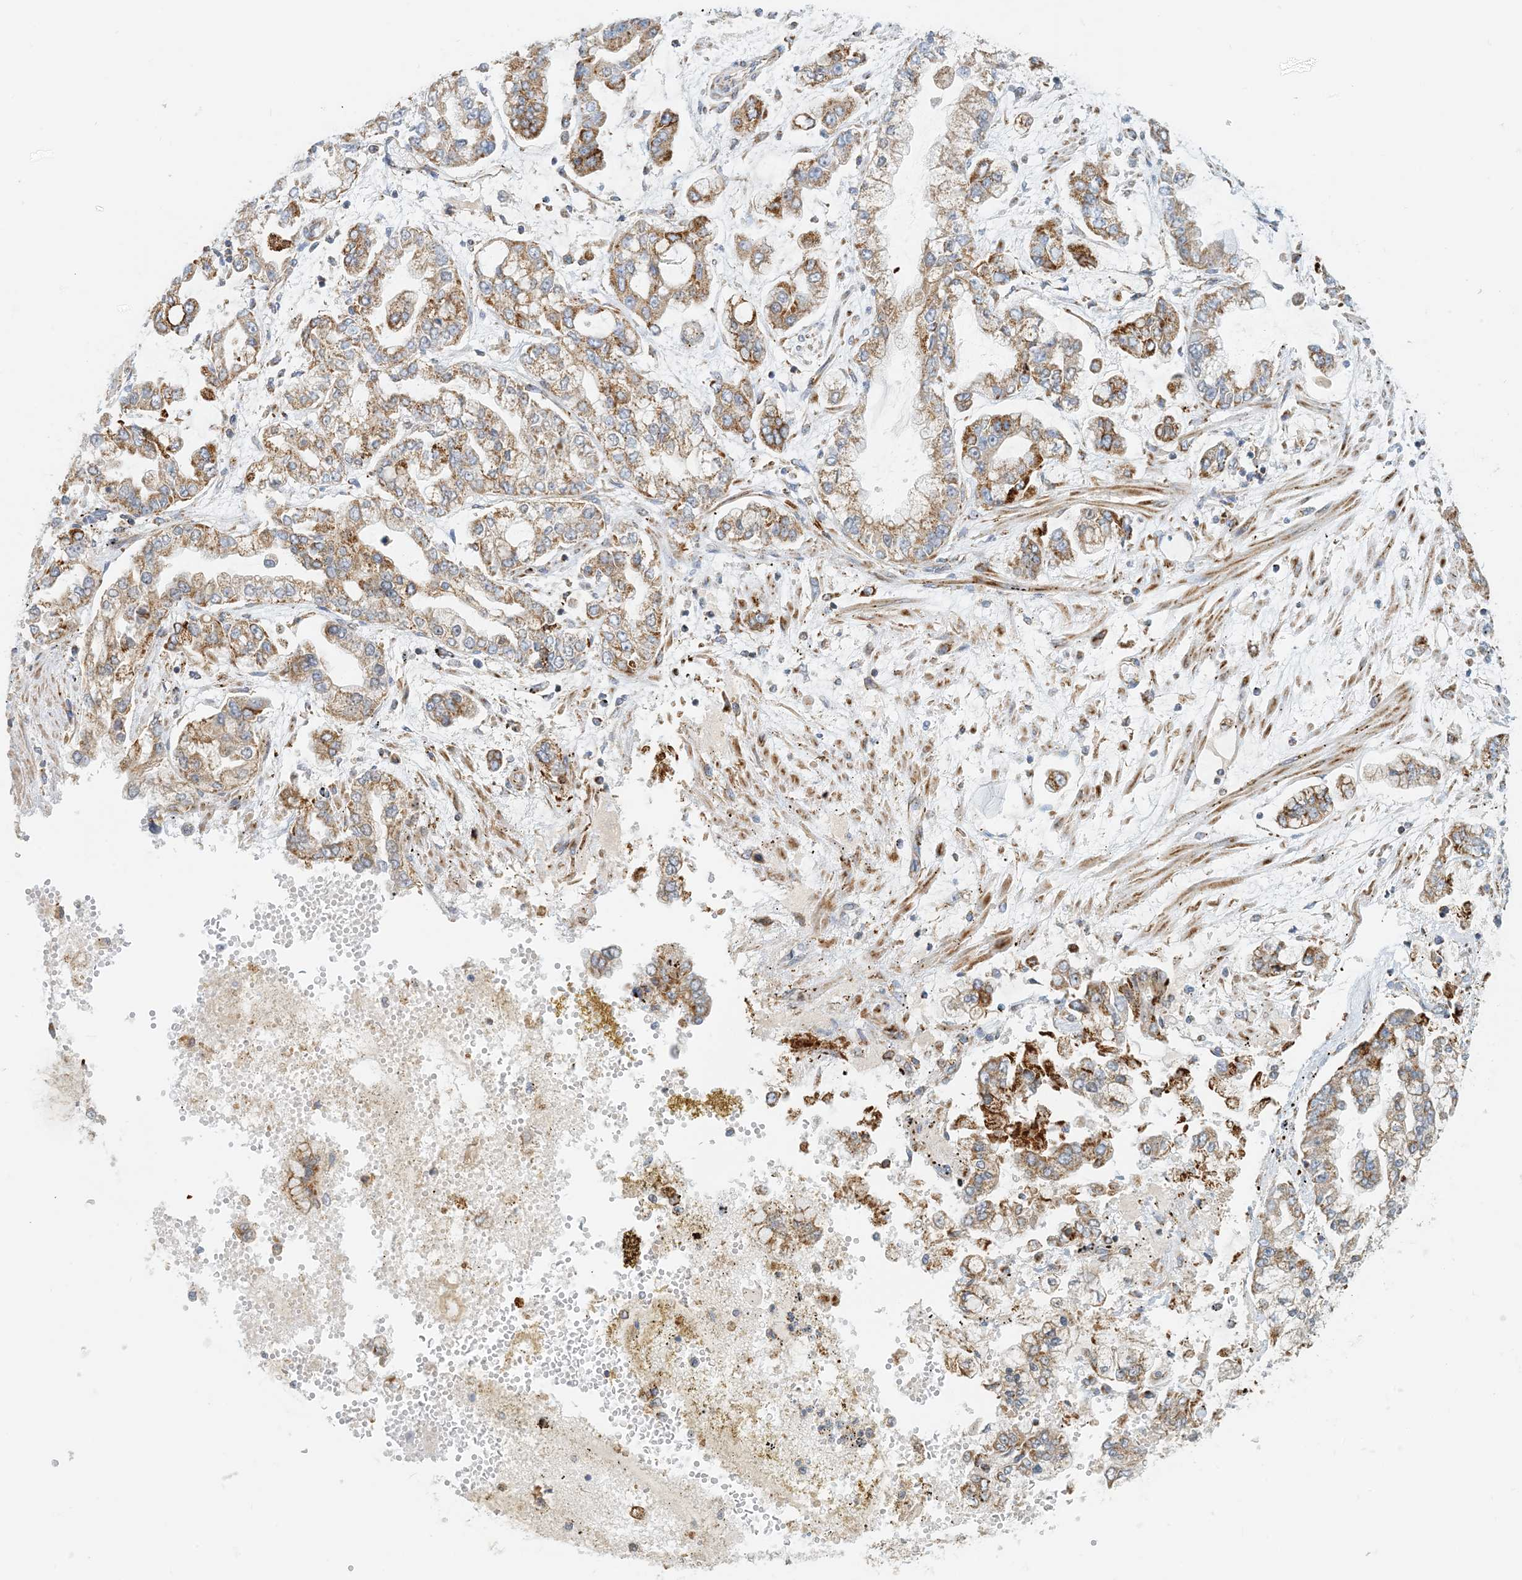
{"staining": {"intensity": "moderate", "quantity": ">75%", "location": "cytoplasmic/membranous"}, "tissue": "stomach cancer", "cell_type": "Tumor cells", "image_type": "cancer", "snomed": [{"axis": "morphology", "description": "Normal tissue, NOS"}, {"axis": "morphology", "description": "Adenocarcinoma, NOS"}, {"axis": "topography", "description": "Stomach, upper"}, {"axis": "topography", "description": "Stomach"}], "caption": "Immunohistochemistry photomicrograph of stomach cancer stained for a protein (brown), which reveals medium levels of moderate cytoplasmic/membranous positivity in about >75% of tumor cells.", "gene": "COA3", "patient": {"sex": "male", "age": 76}}